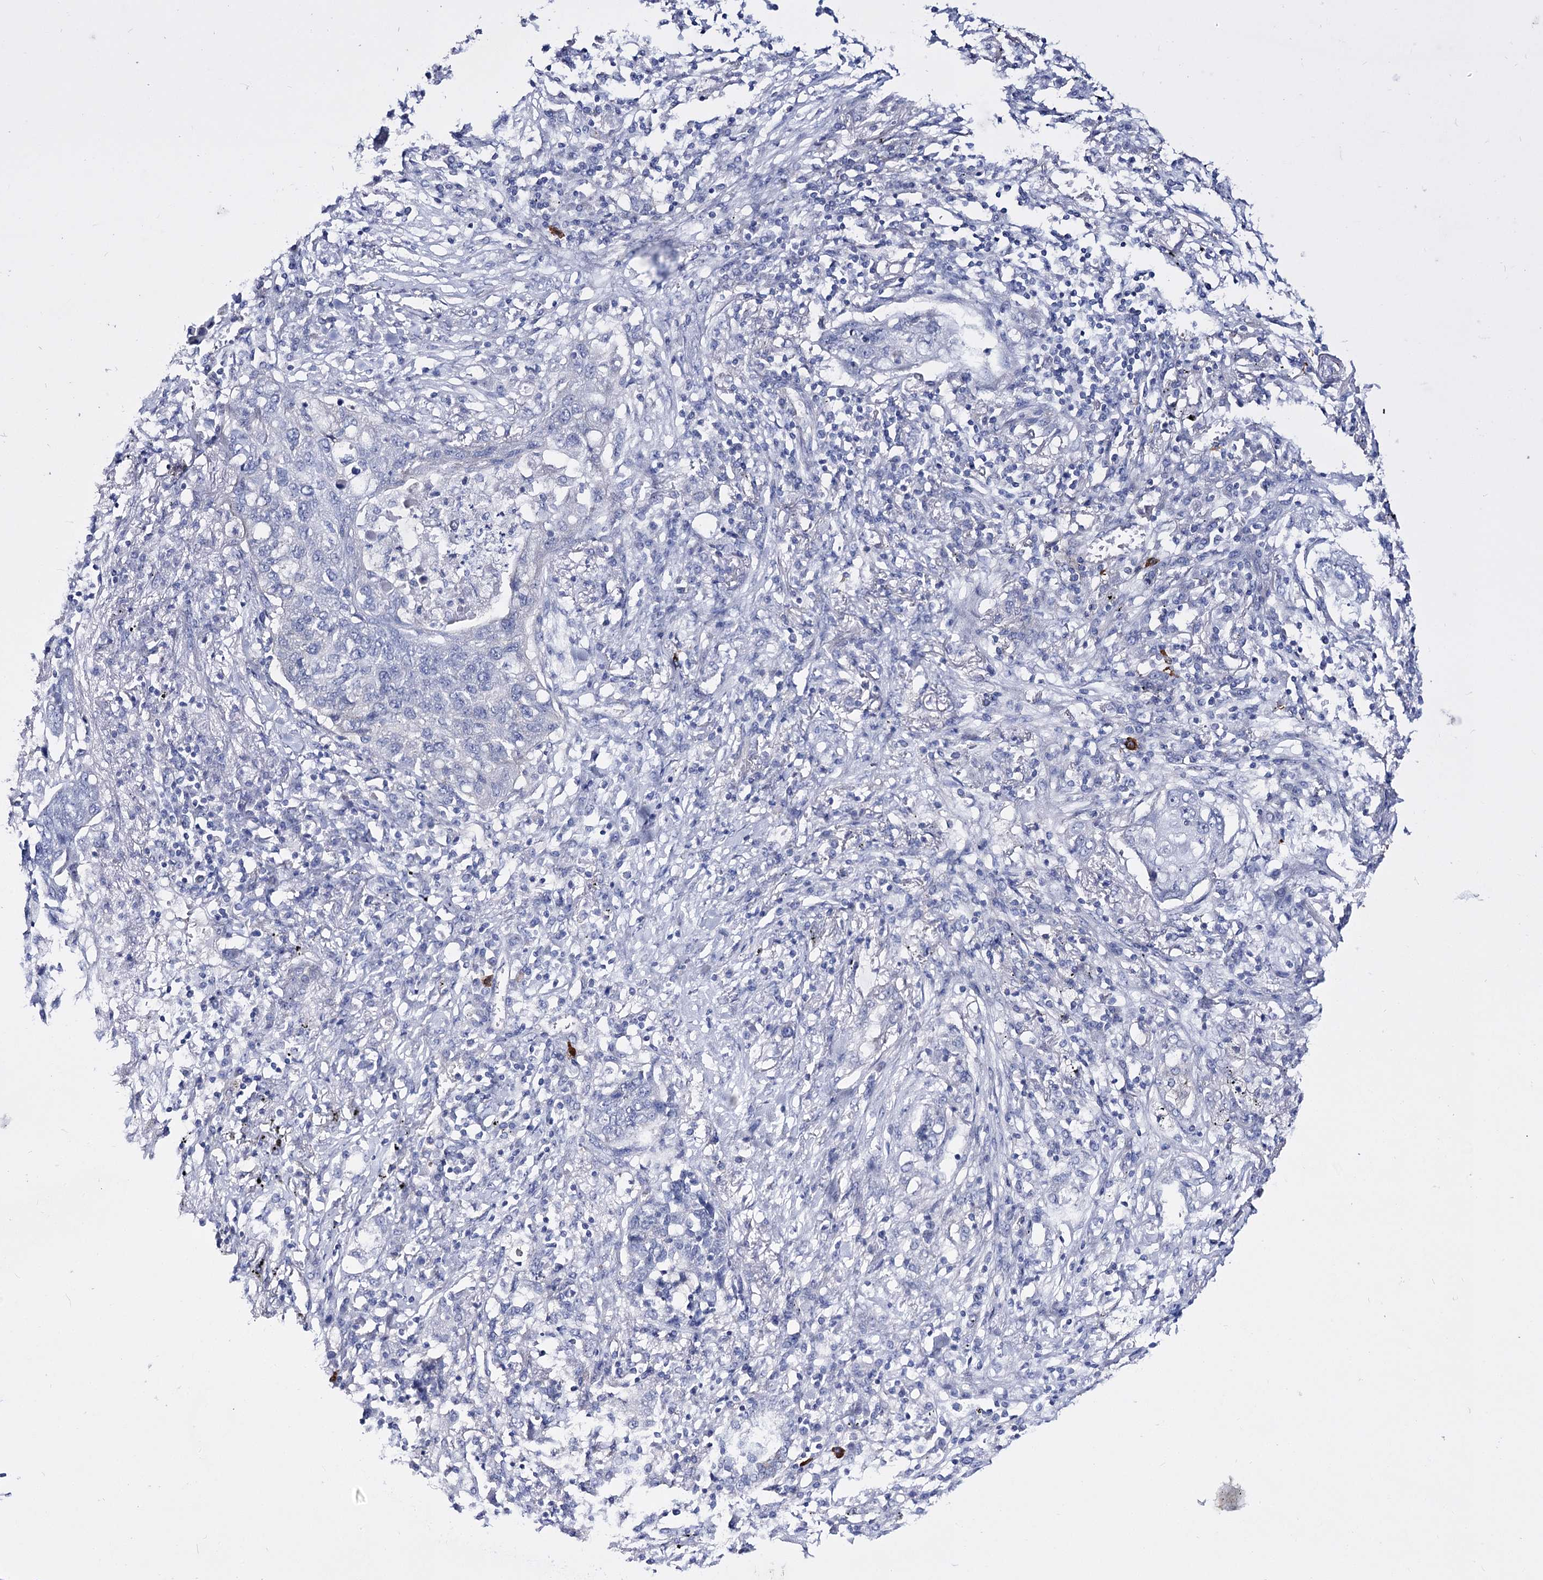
{"staining": {"intensity": "negative", "quantity": "none", "location": "none"}, "tissue": "lung cancer", "cell_type": "Tumor cells", "image_type": "cancer", "snomed": [{"axis": "morphology", "description": "Squamous cell carcinoma, NOS"}, {"axis": "topography", "description": "Lung"}], "caption": "An immunohistochemistry photomicrograph of squamous cell carcinoma (lung) is shown. There is no staining in tumor cells of squamous cell carcinoma (lung). (Brightfield microscopy of DAB (3,3'-diaminobenzidine) IHC at high magnification).", "gene": "LRRC34", "patient": {"sex": "female", "age": 63}}